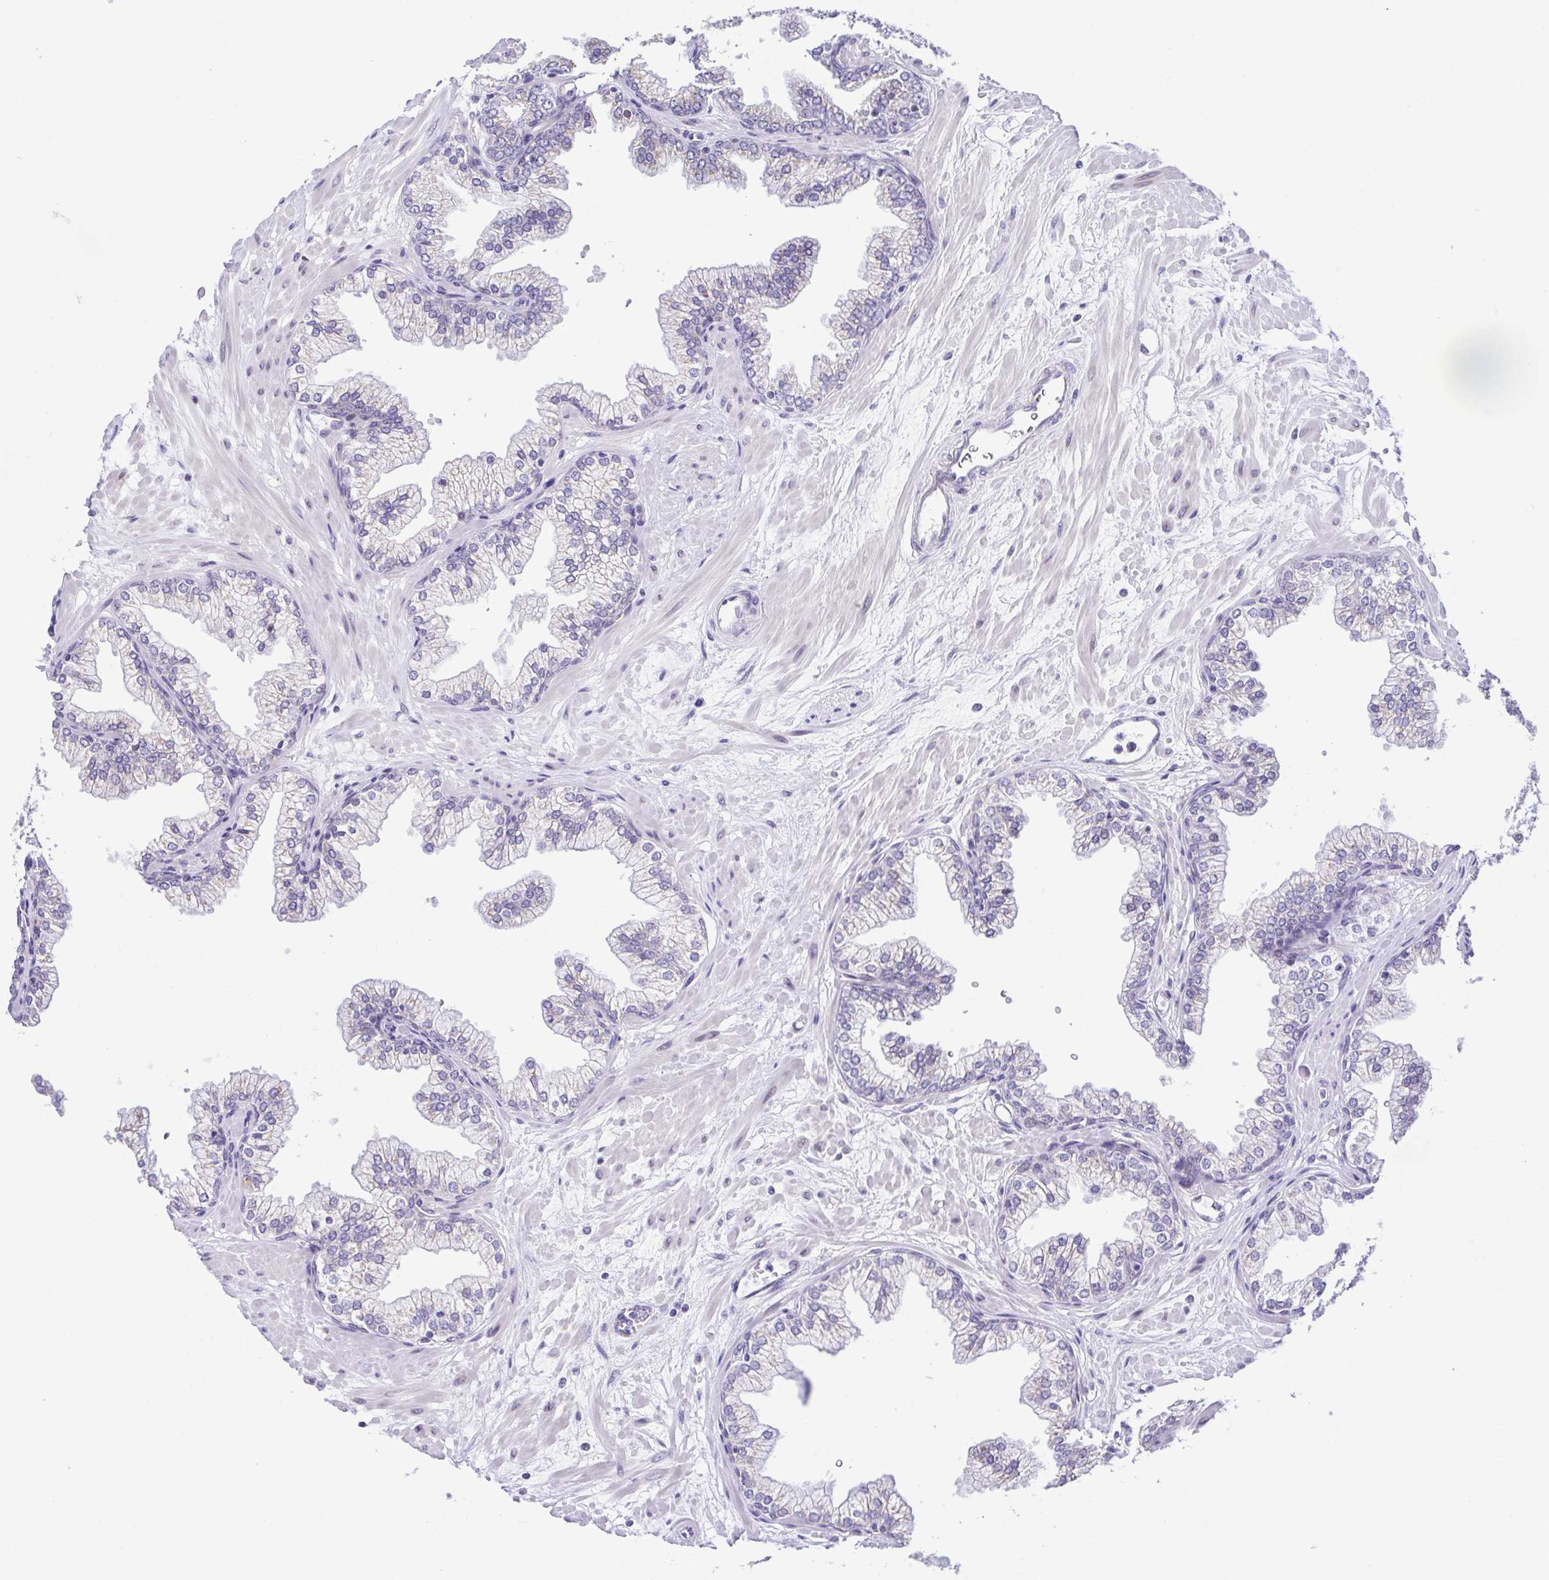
{"staining": {"intensity": "negative", "quantity": "none", "location": "none"}, "tissue": "prostate", "cell_type": "Glandular cells", "image_type": "normal", "snomed": [{"axis": "morphology", "description": "Normal tissue, NOS"}, {"axis": "topography", "description": "Prostate"}, {"axis": "topography", "description": "Peripheral nerve tissue"}], "caption": "Prostate was stained to show a protein in brown. There is no significant expression in glandular cells. The staining was performed using DAB to visualize the protein expression in brown, while the nuclei were stained in blue with hematoxylin (Magnification: 20x).", "gene": "ENSG00000286022", "patient": {"sex": "male", "age": 61}}